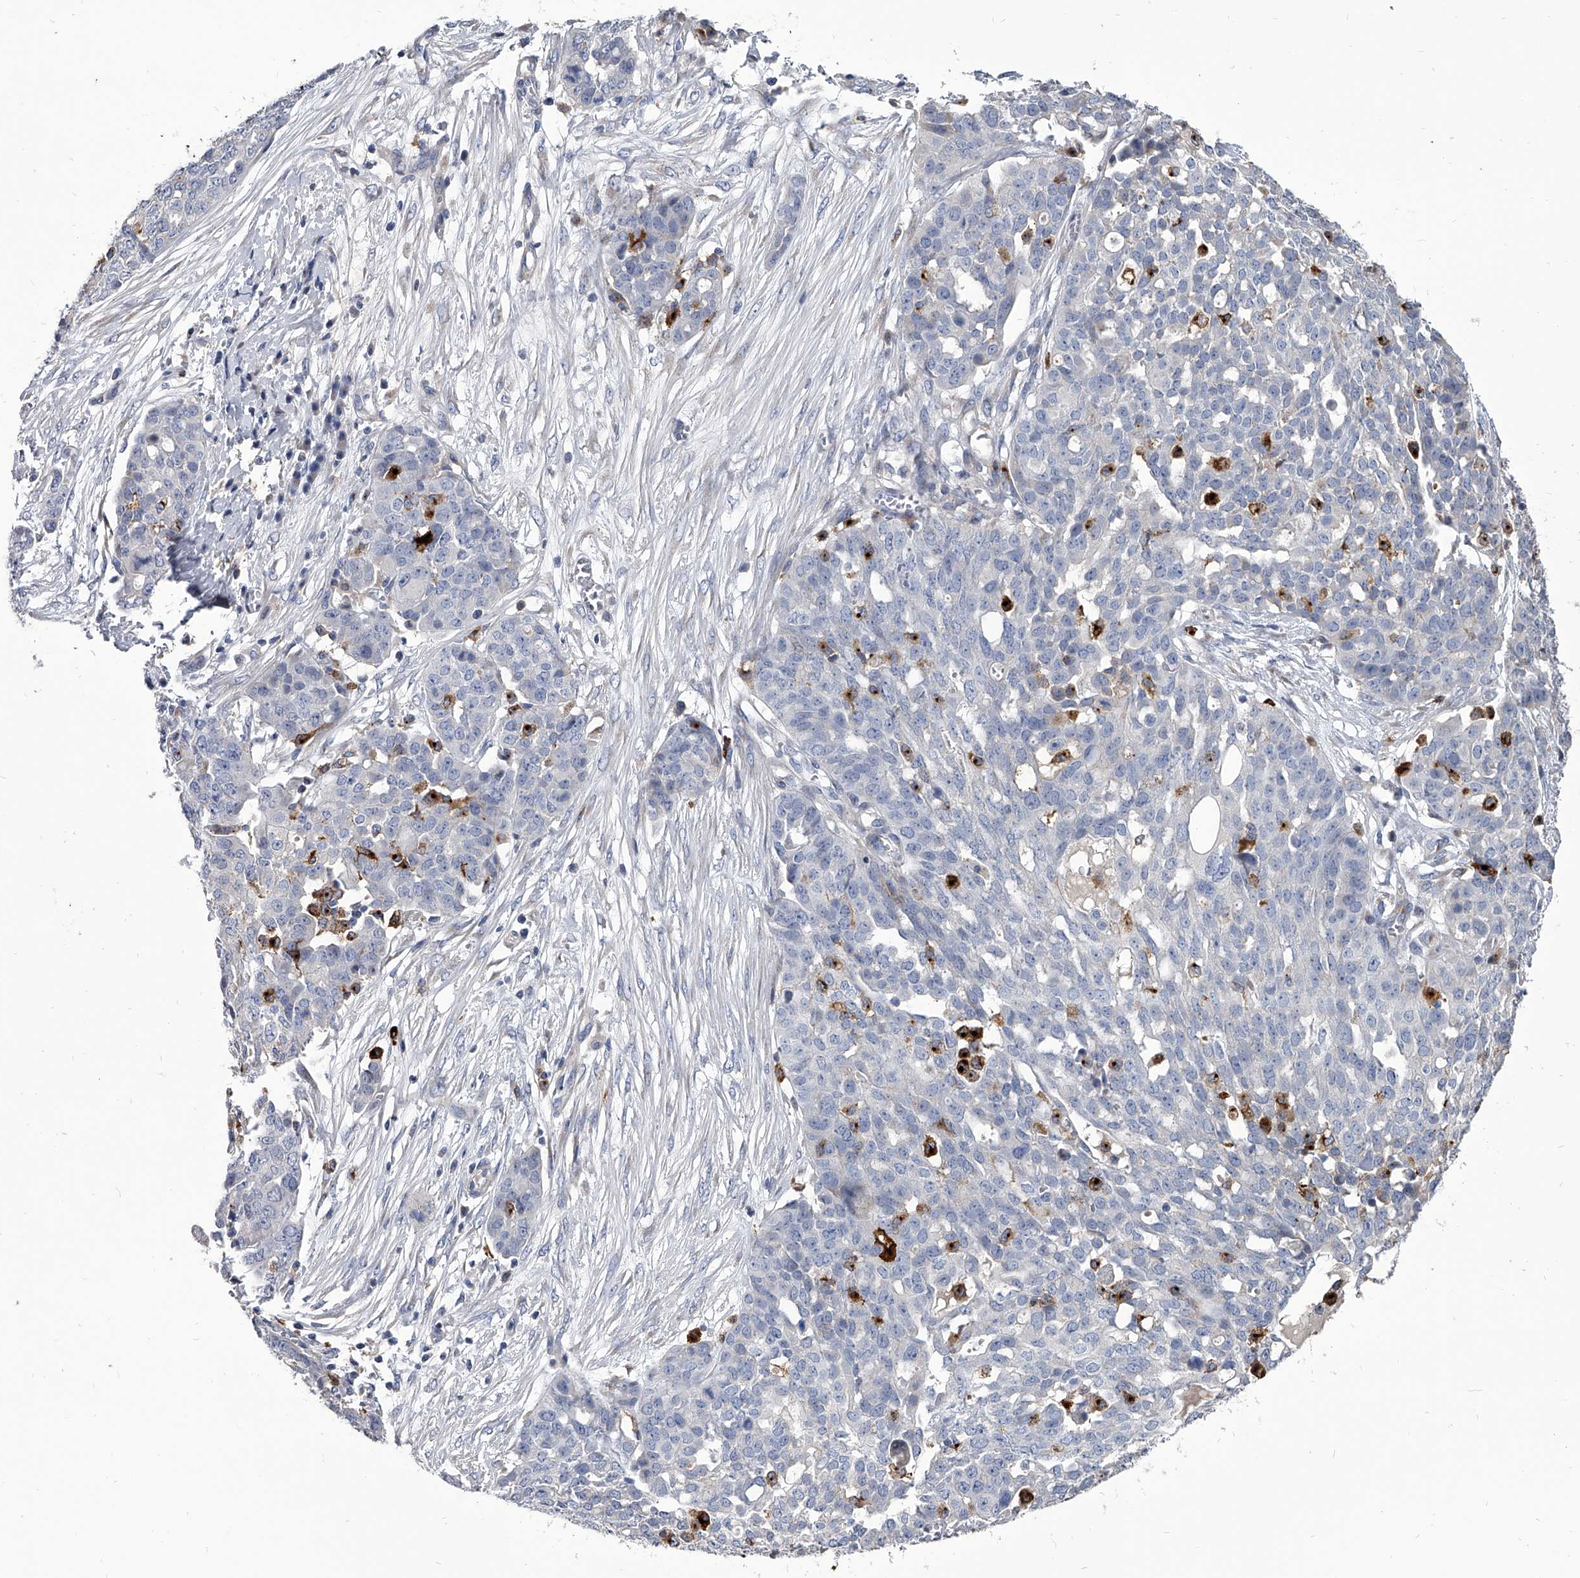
{"staining": {"intensity": "negative", "quantity": "none", "location": "none"}, "tissue": "ovarian cancer", "cell_type": "Tumor cells", "image_type": "cancer", "snomed": [{"axis": "morphology", "description": "Cystadenocarcinoma, serous, NOS"}, {"axis": "topography", "description": "Soft tissue"}, {"axis": "topography", "description": "Ovary"}], "caption": "An image of ovarian serous cystadenocarcinoma stained for a protein demonstrates no brown staining in tumor cells.", "gene": "SPP1", "patient": {"sex": "female", "age": 57}}